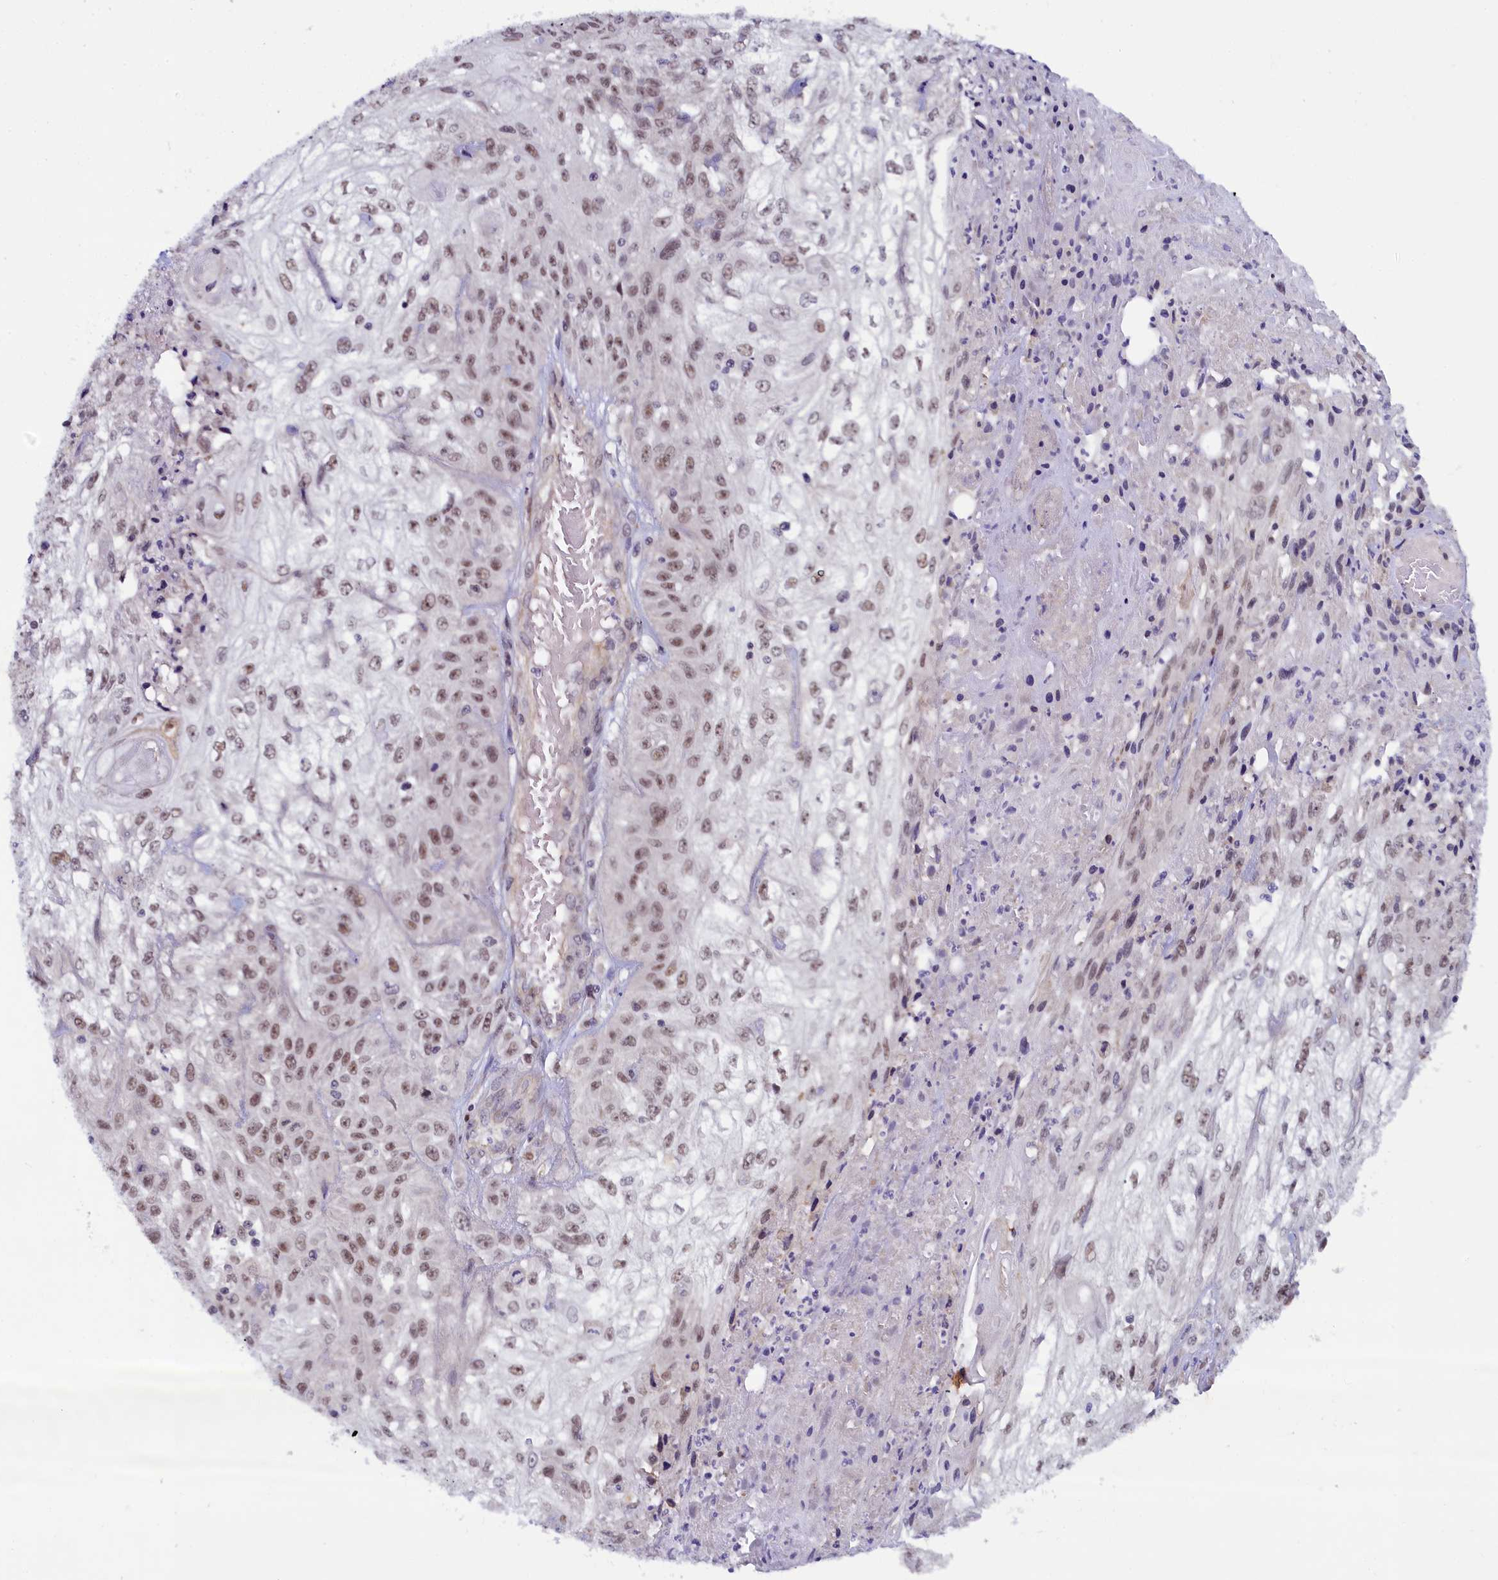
{"staining": {"intensity": "moderate", "quantity": "25%-75%", "location": "nuclear"}, "tissue": "skin cancer", "cell_type": "Tumor cells", "image_type": "cancer", "snomed": [{"axis": "morphology", "description": "Squamous cell carcinoma, NOS"}, {"axis": "morphology", "description": "Squamous cell carcinoma, metastatic, NOS"}, {"axis": "topography", "description": "Skin"}, {"axis": "topography", "description": "Lymph node"}], "caption": "This is a histology image of IHC staining of skin squamous cell carcinoma, which shows moderate expression in the nuclear of tumor cells.", "gene": "INTS14", "patient": {"sex": "male", "age": 75}}